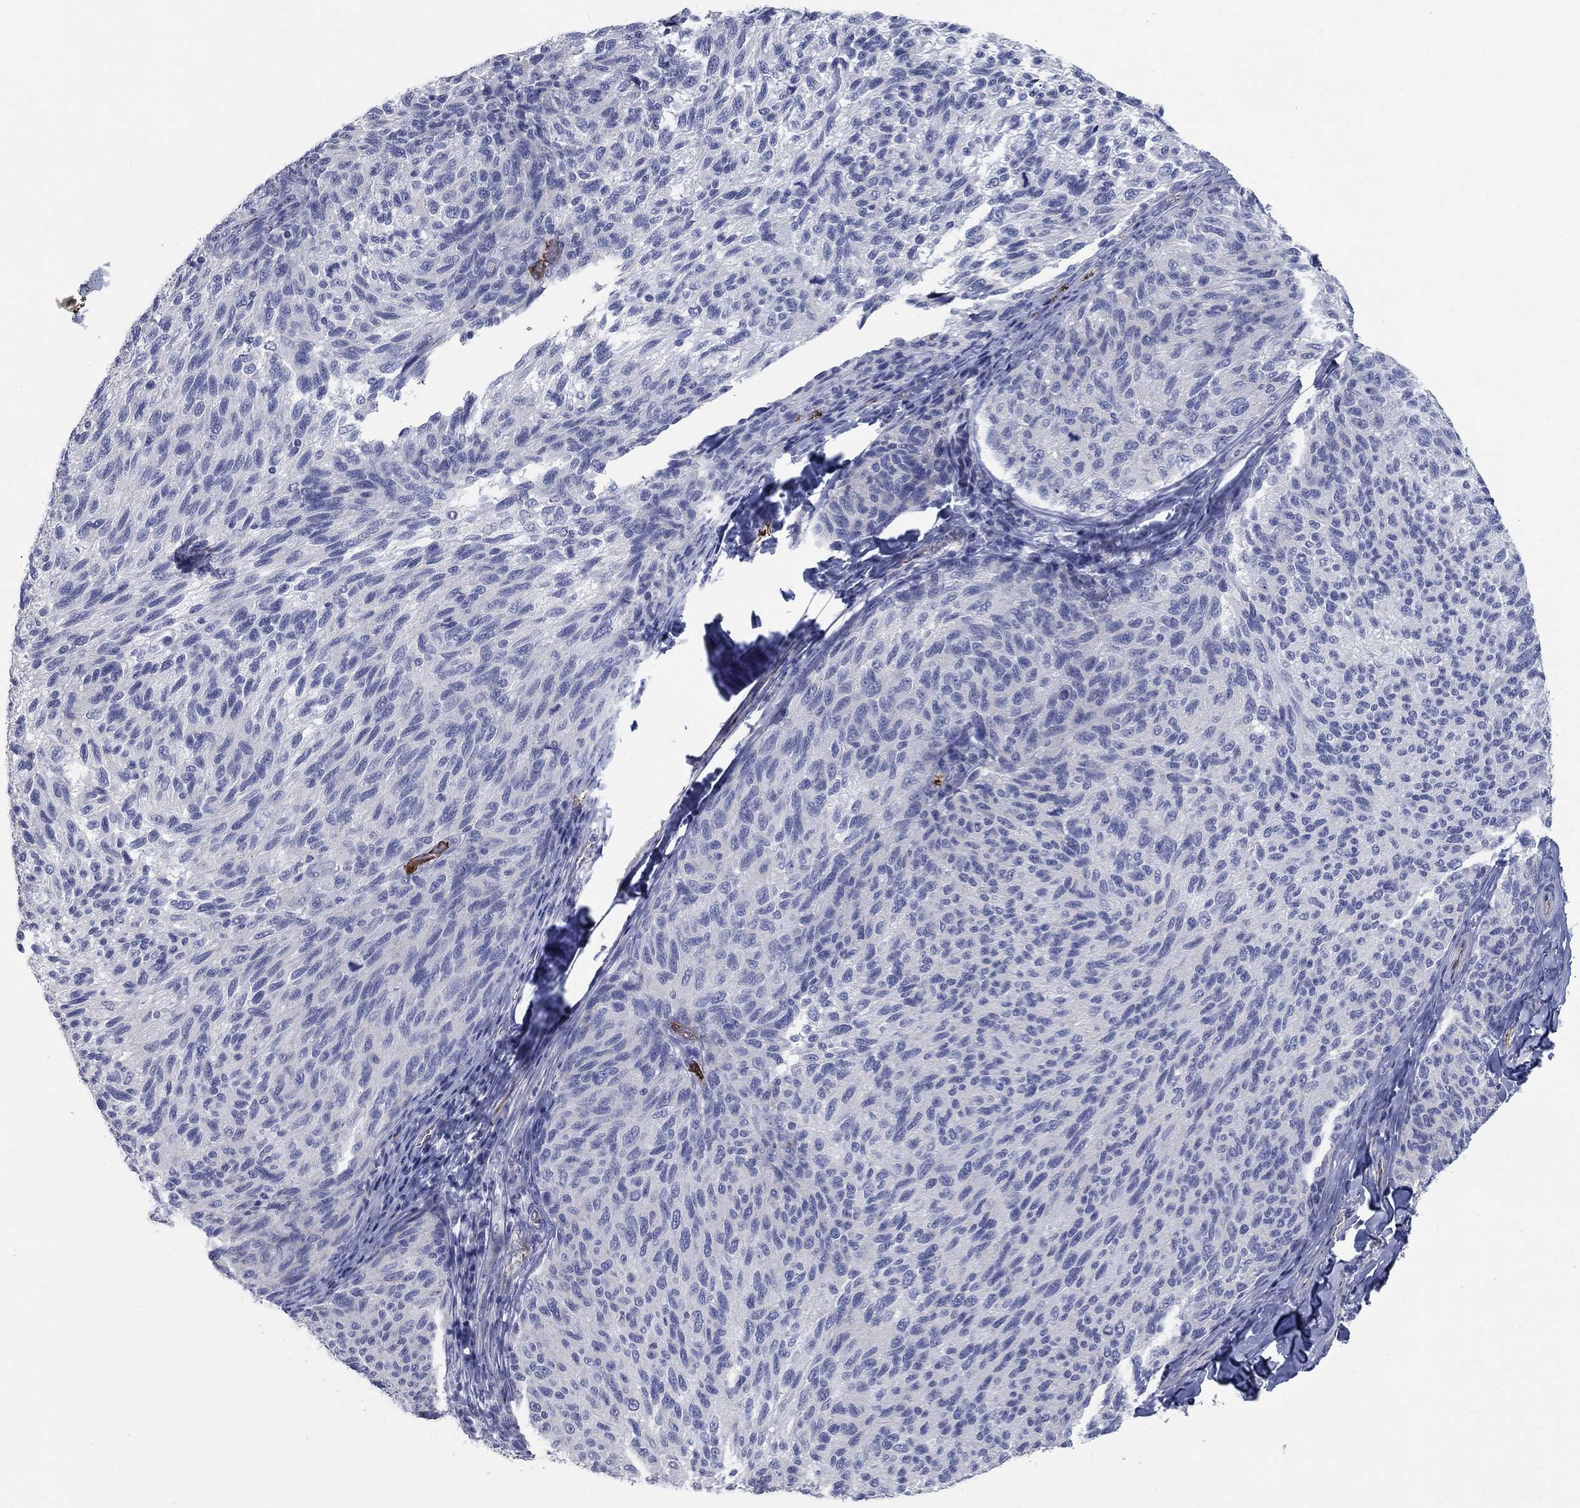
{"staining": {"intensity": "negative", "quantity": "none", "location": "none"}, "tissue": "melanoma", "cell_type": "Tumor cells", "image_type": "cancer", "snomed": [{"axis": "morphology", "description": "Malignant melanoma, NOS"}, {"axis": "topography", "description": "Skin"}], "caption": "Tumor cells are negative for brown protein staining in melanoma.", "gene": "APOC3", "patient": {"sex": "female", "age": 73}}